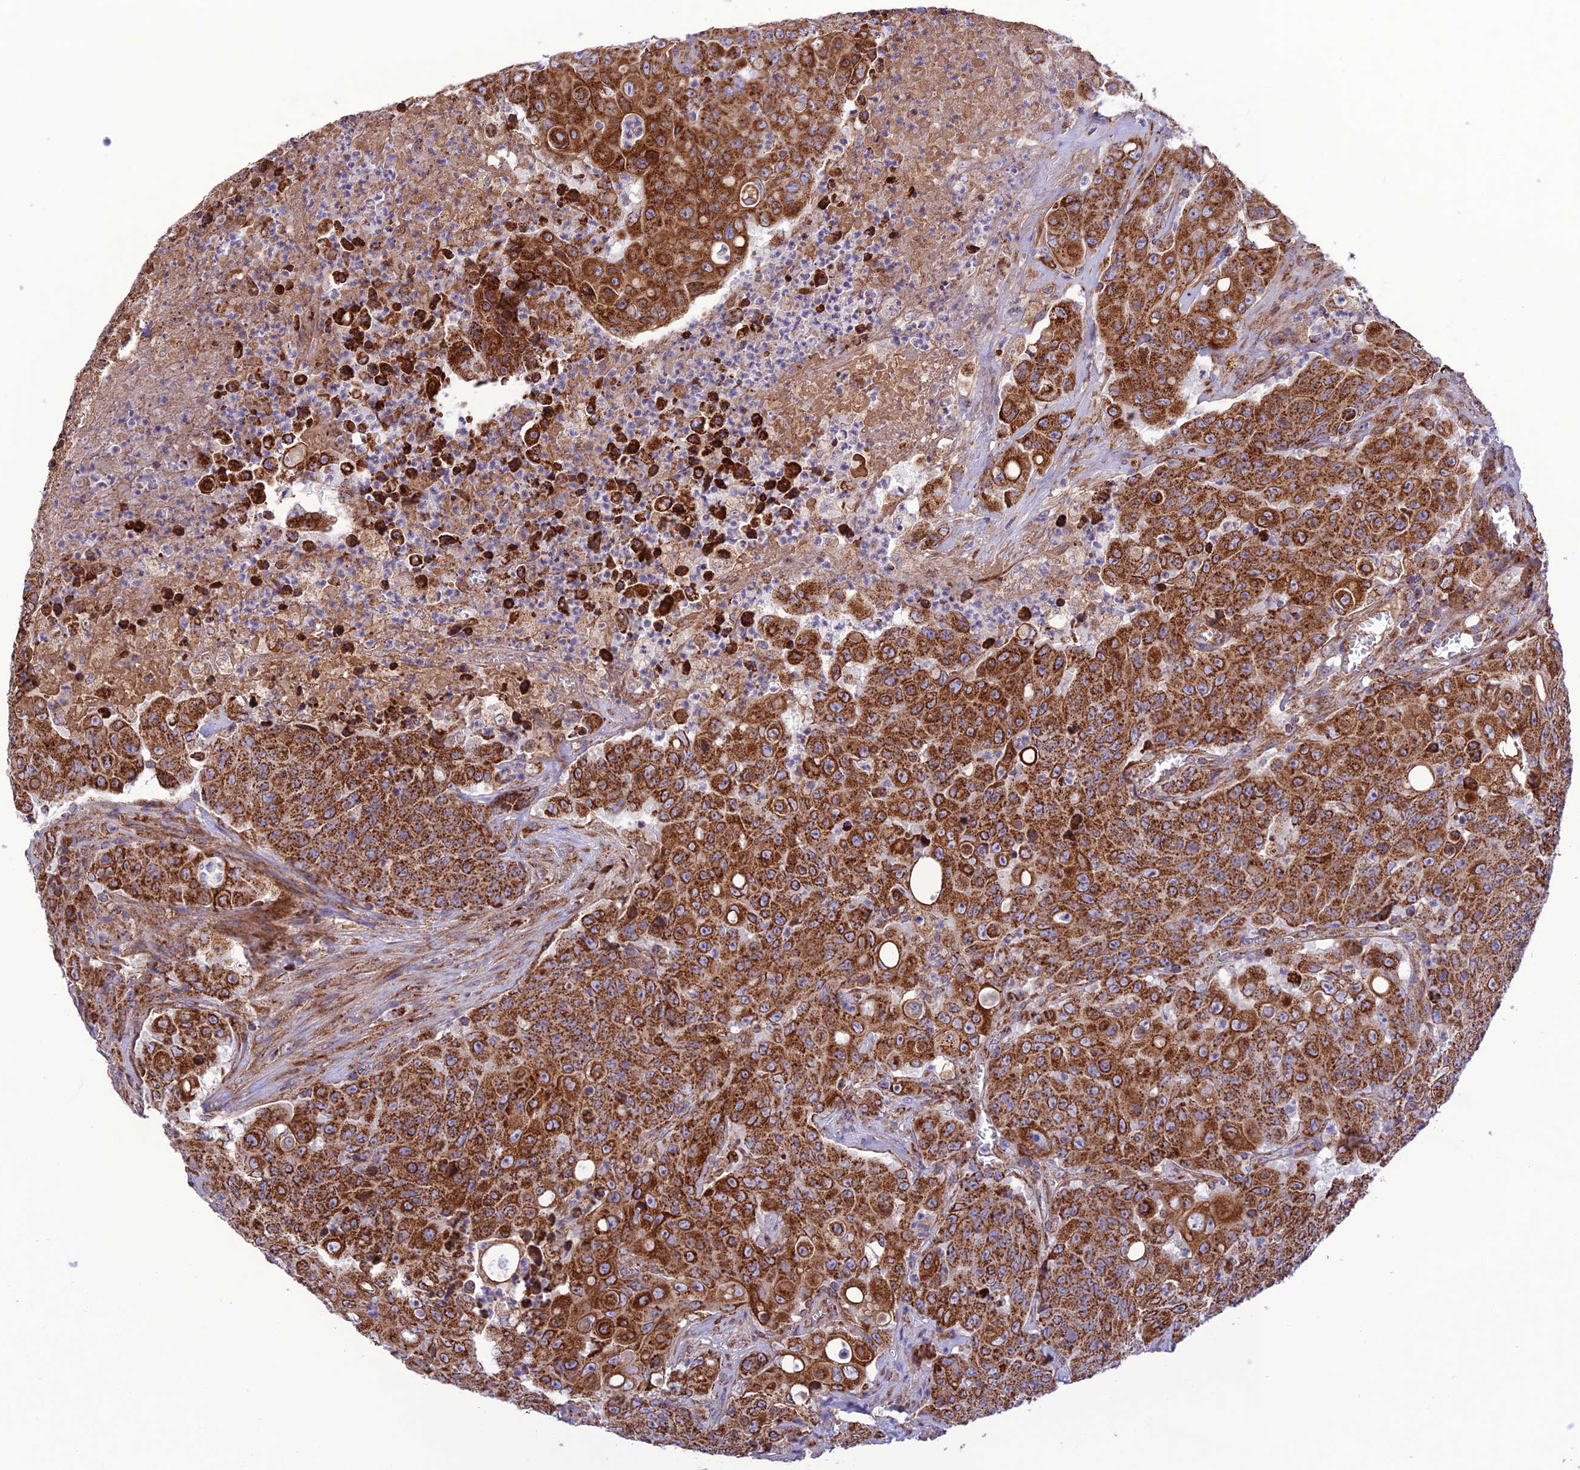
{"staining": {"intensity": "strong", "quantity": ">75%", "location": "cytoplasmic/membranous"}, "tissue": "colorectal cancer", "cell_type": "Tumor cells", "image_type": "cancer", "snomed": [{"axis": "morphology", "description": "Adenocarcinoma, NOS"}, {"axis": "topography", "description": "Colon"}], "caption": "There is high levels of strong cytoplasmic/membranous expression in tumor cells of colorectal cancer, as demonstrated by immunohistochemical staining (brown color).", "gene": "UAP1L1", "patient": {"sex": "male", "age": 51}}